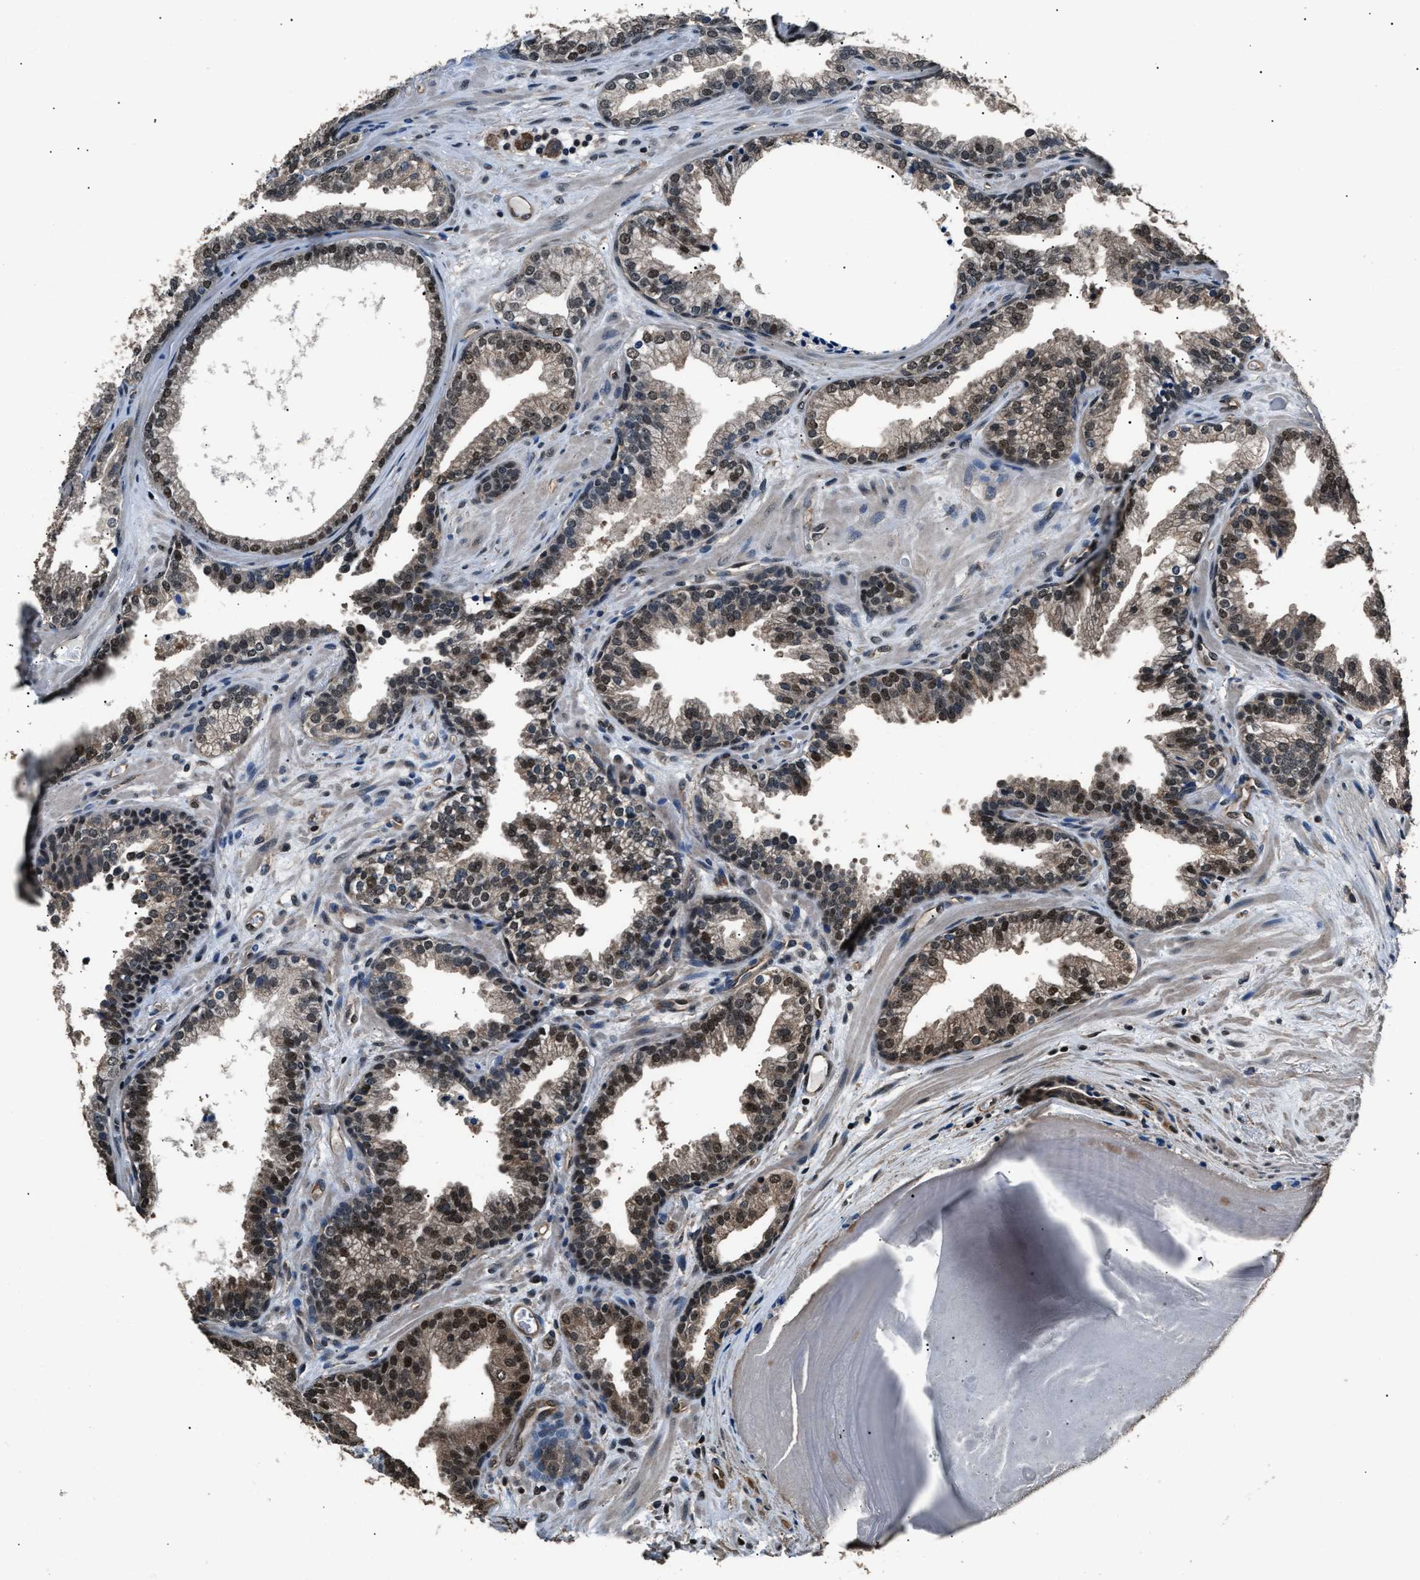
{"staining": {"intensity": "moderate", "quantity": "25%-75%", "location": "cytoplasmic/membranous,nuclear"}, "tissue": "prostate cancer", "cell_type": "Tumor cells", "image_type": "cancer", "snomed": [{"axis": "morphology", "description": "Adenocarcinoma, Low grade"}, {"axis": "topography", "description": "Prostate"}], "caption": "The photomicrograph exhibits a brown stain indicating the presence of a protein in the cytoplasmic/membranous and nuclear of tumor cells in prostate cancer (adenocarcinoma (low-grade)).", "gene": "DFFA", "patient": {"sex": "male", "age": 65}}